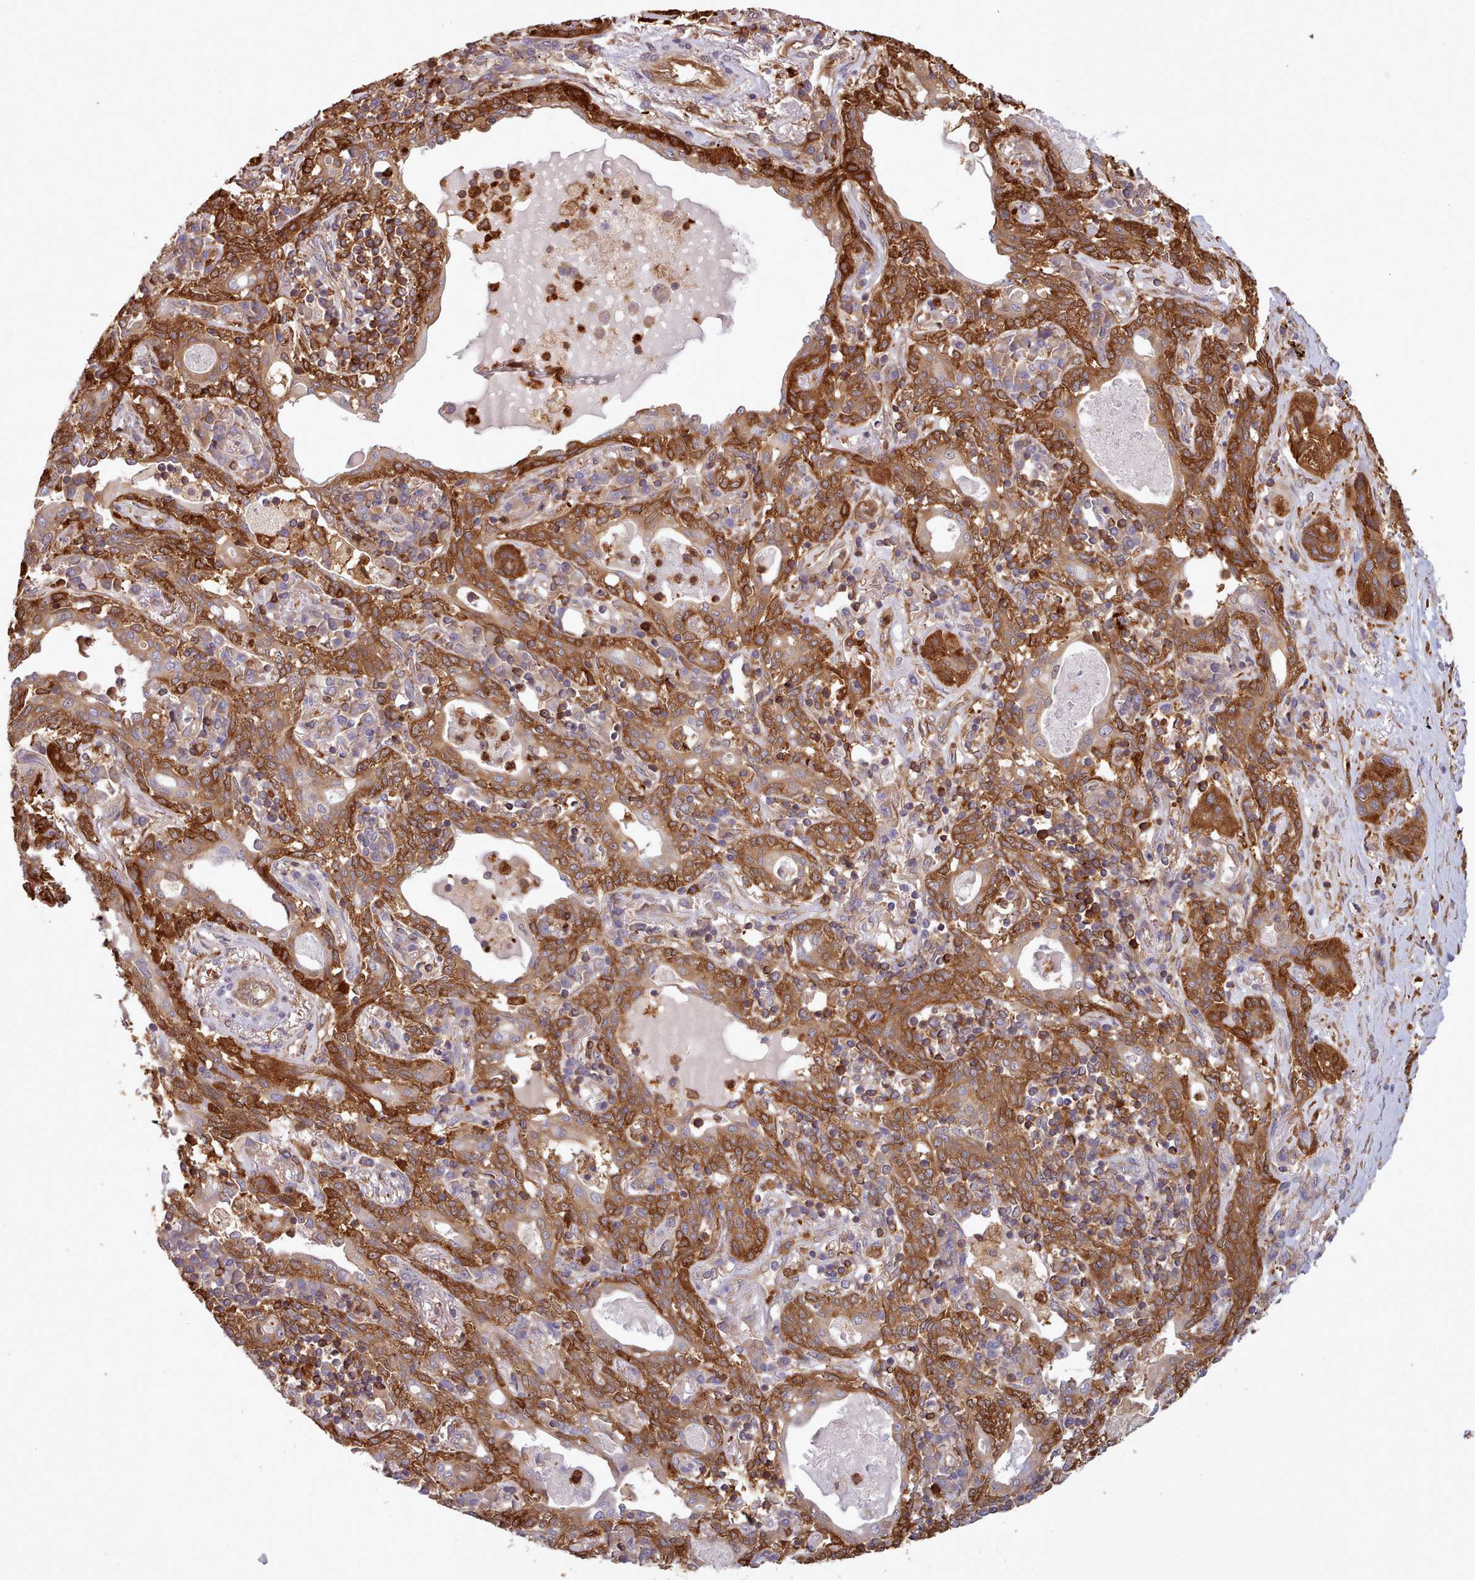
{"staining": {"intensity": "strong", "quantity": ">75%", "location": "cytoplasmic/membranous"}, "tissue": "lung cancer", "cell_type": "Tumor cells", "image_type": "cancer", "snomed": [{"axis": "morphology", "description": "Squamous cell carcinoma, NOS"}, {"axis": "topography", "description": "Lung"}], "caption": "High-magnification brightfield microscopy of lung cancer (squamous cell carcinoma) stained with DAB (brown) and counterstained with hematoxylin (blue). tumor cells exhibit strong cytoplasmic/membranous positivity is appreciated in approximately>75% of cells. Nuclei are stained in blue.", "gene": "SLC4A9", "patient": {"sex": "female", "age": 70}}